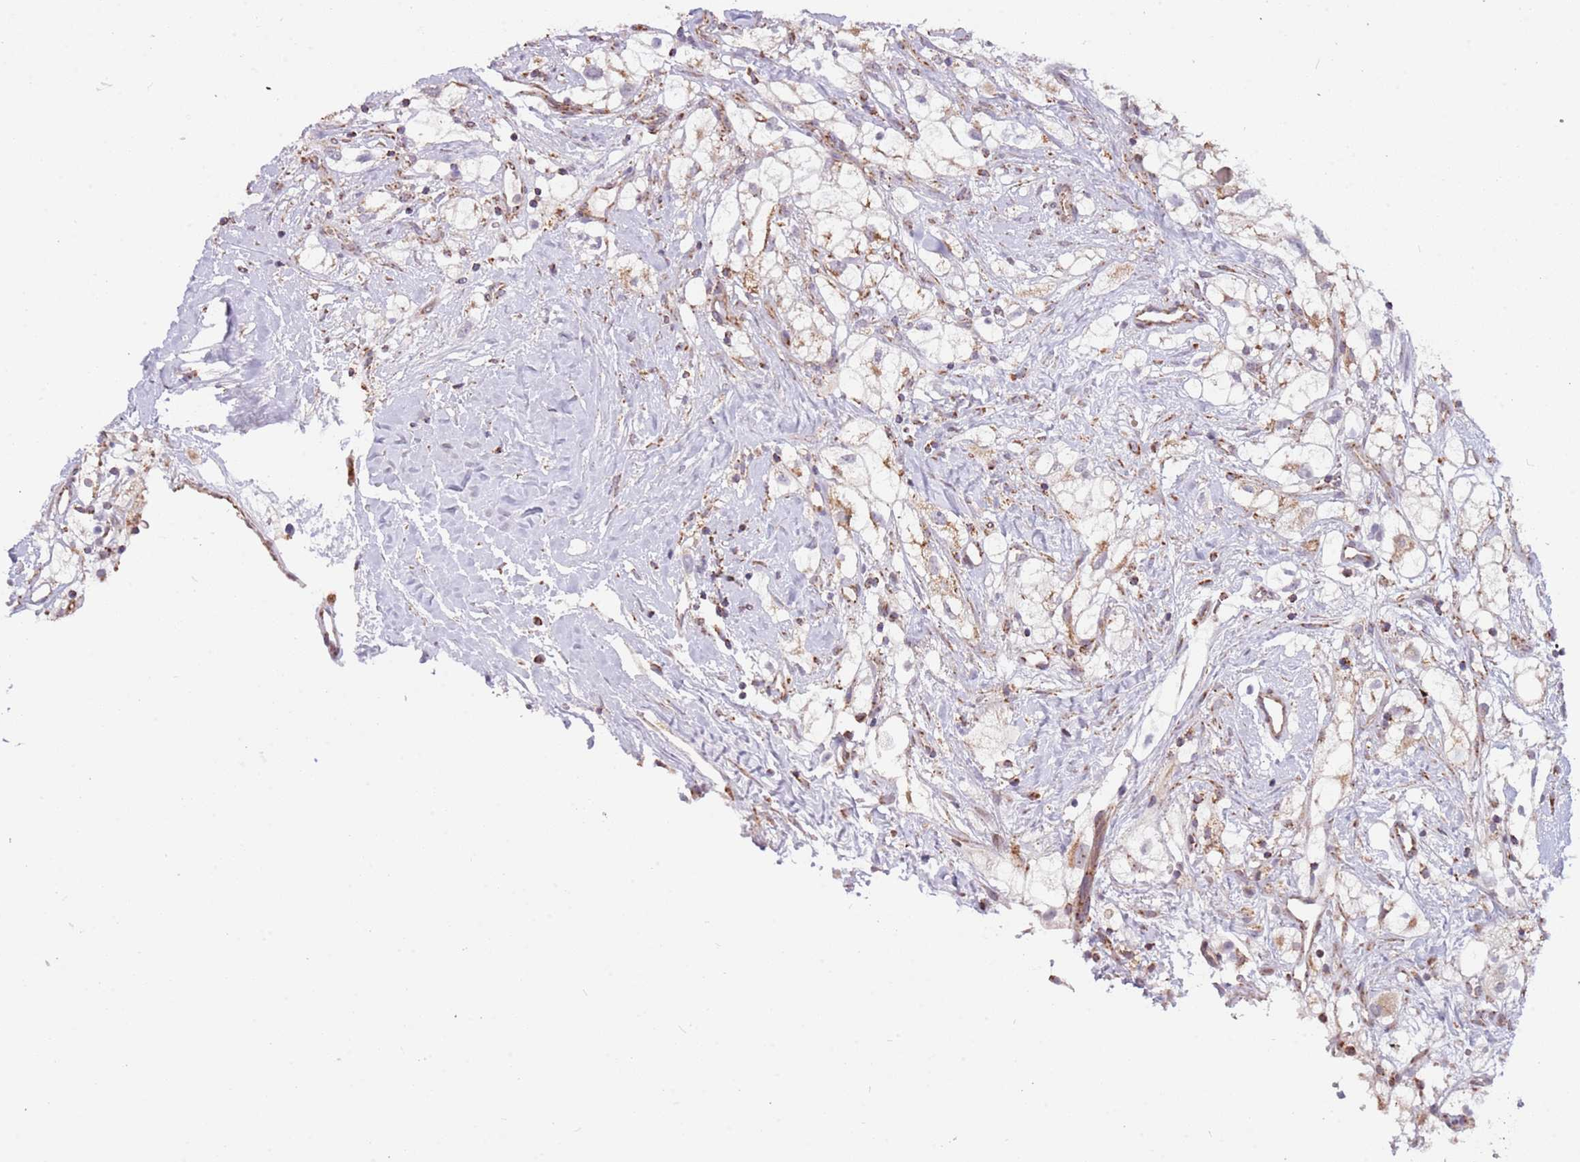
{"staining": {"intensity": "weak", "quantity": "<25%", "location": "cytoplasmic/membranous"}, "tissue": "renal cancer", "cell_type": "Tumor cells", "image_type": "cancer", "snomed": [{"axis": "morphology", "description": "Adenocarcinoma, NOS"}, {"axis": "topography", "description": "Kidney"}], "caption": "This micrograph is of renal adenocarcinoma stained with immunohistochemistry (IHC) to label a protein in brown with the nuclei are counter-stained blue. There is no positivity in tumor cells.", "gene": "LHX6", "patient": {"sex": "male", "age": 59}}